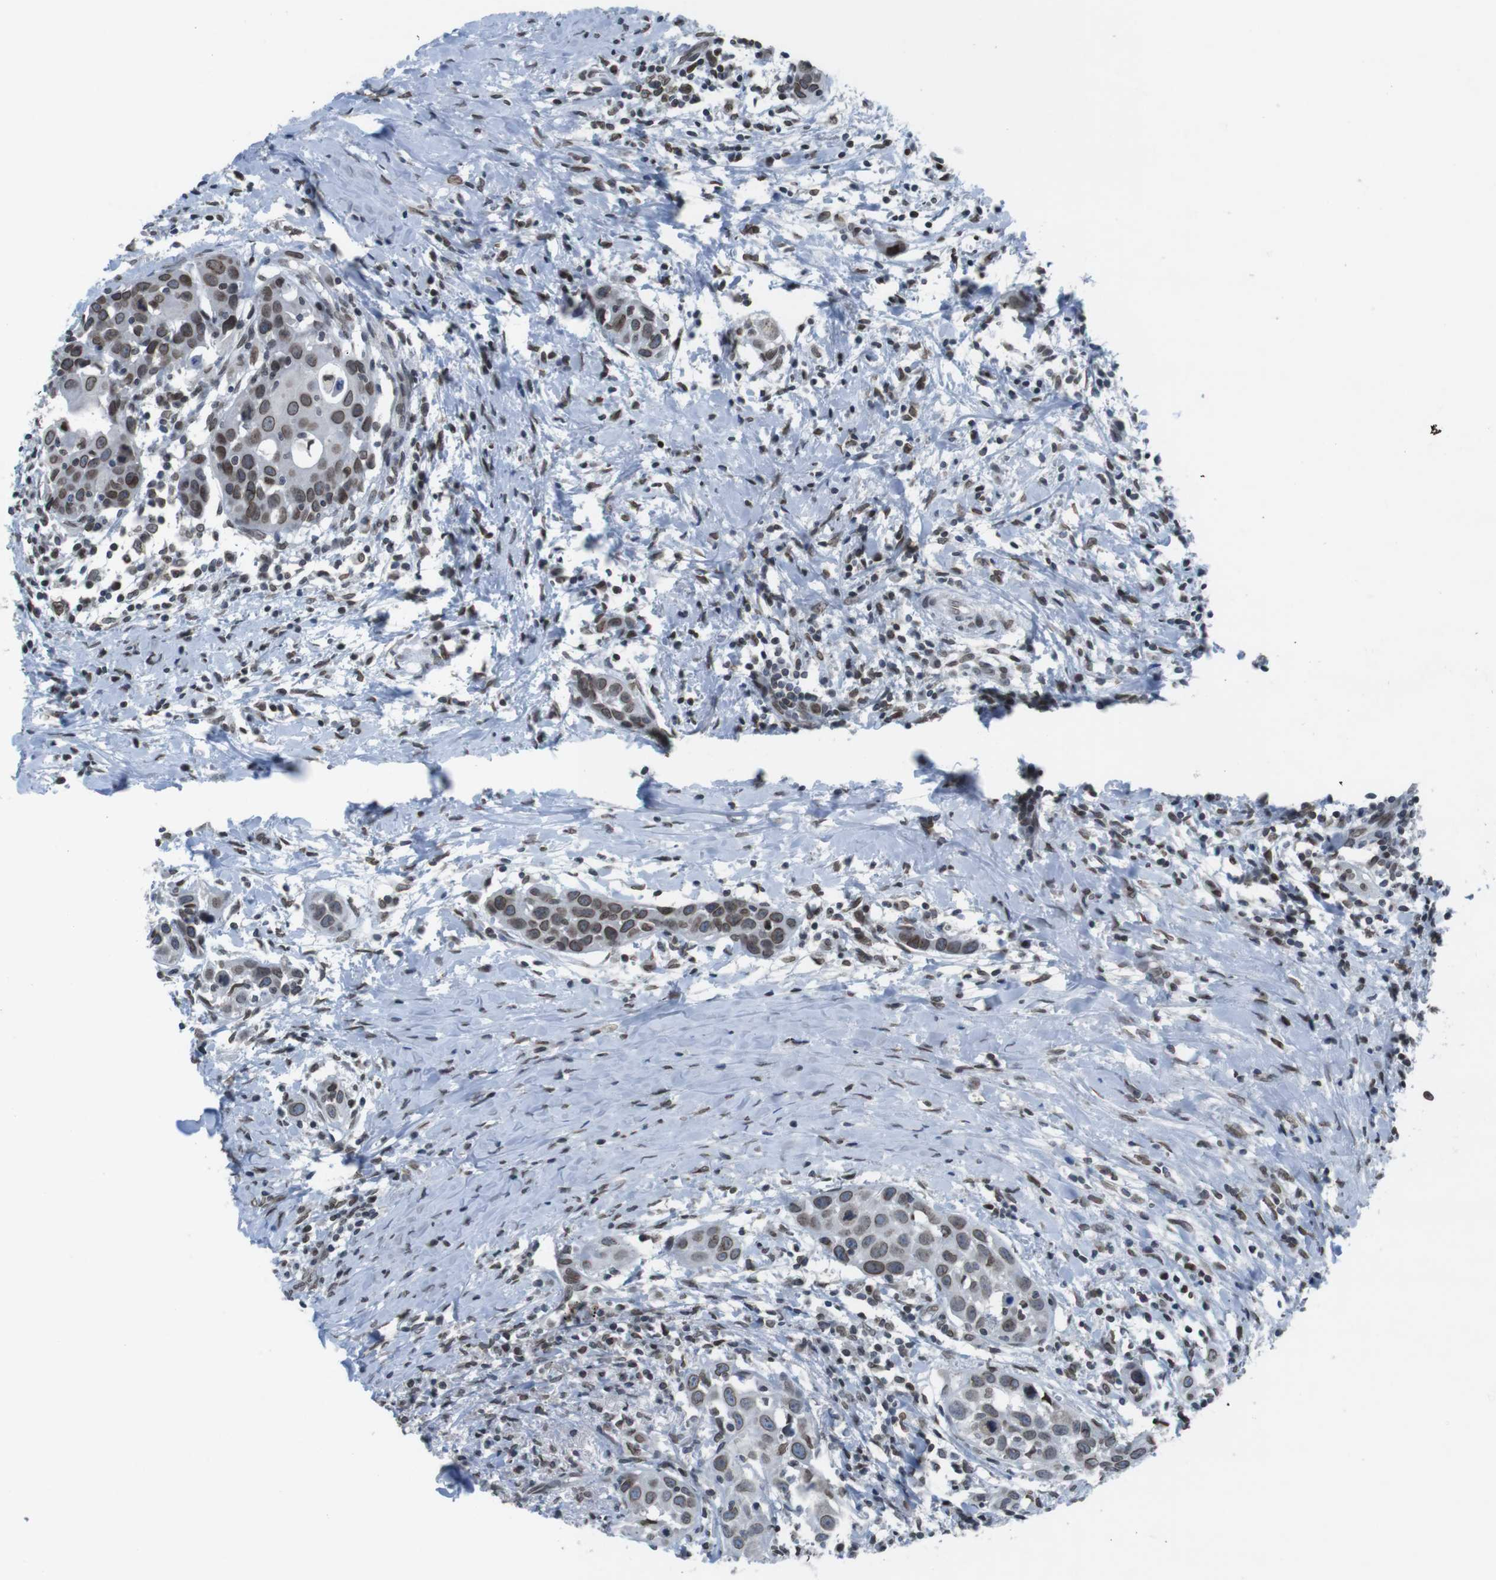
{"staining": {"intensity": "moderate", "quantity": ">75%", "location": "cytoplasmic/membranous,nuclear"}, "tissue": "head and neck cancer", "cell_type": "Tumor cells", "image_type": "cancer", "snomed": [{"axis": "morphology", "description": "Squamous cell carcinoma, NOS"}, {"axis": "topography", "description": "Oral tissue"}, {"axis": "topography", "description": "Head-Neck"}], "caption": "DAB (3,3'-diaminobenzidine) immunohistochemical staining of human head and neck squamous cell carcinoma displays moderate cytoplasmic/membranous and nuclear protein staining in approximately >75% of tumor cells. Using DAB (brown) and hematoxylin (blue) stains, captured at high magnification using brightfield microscopy.", "gene": "MAD1L1", "patient": {"sex": "female", "age": 50}}